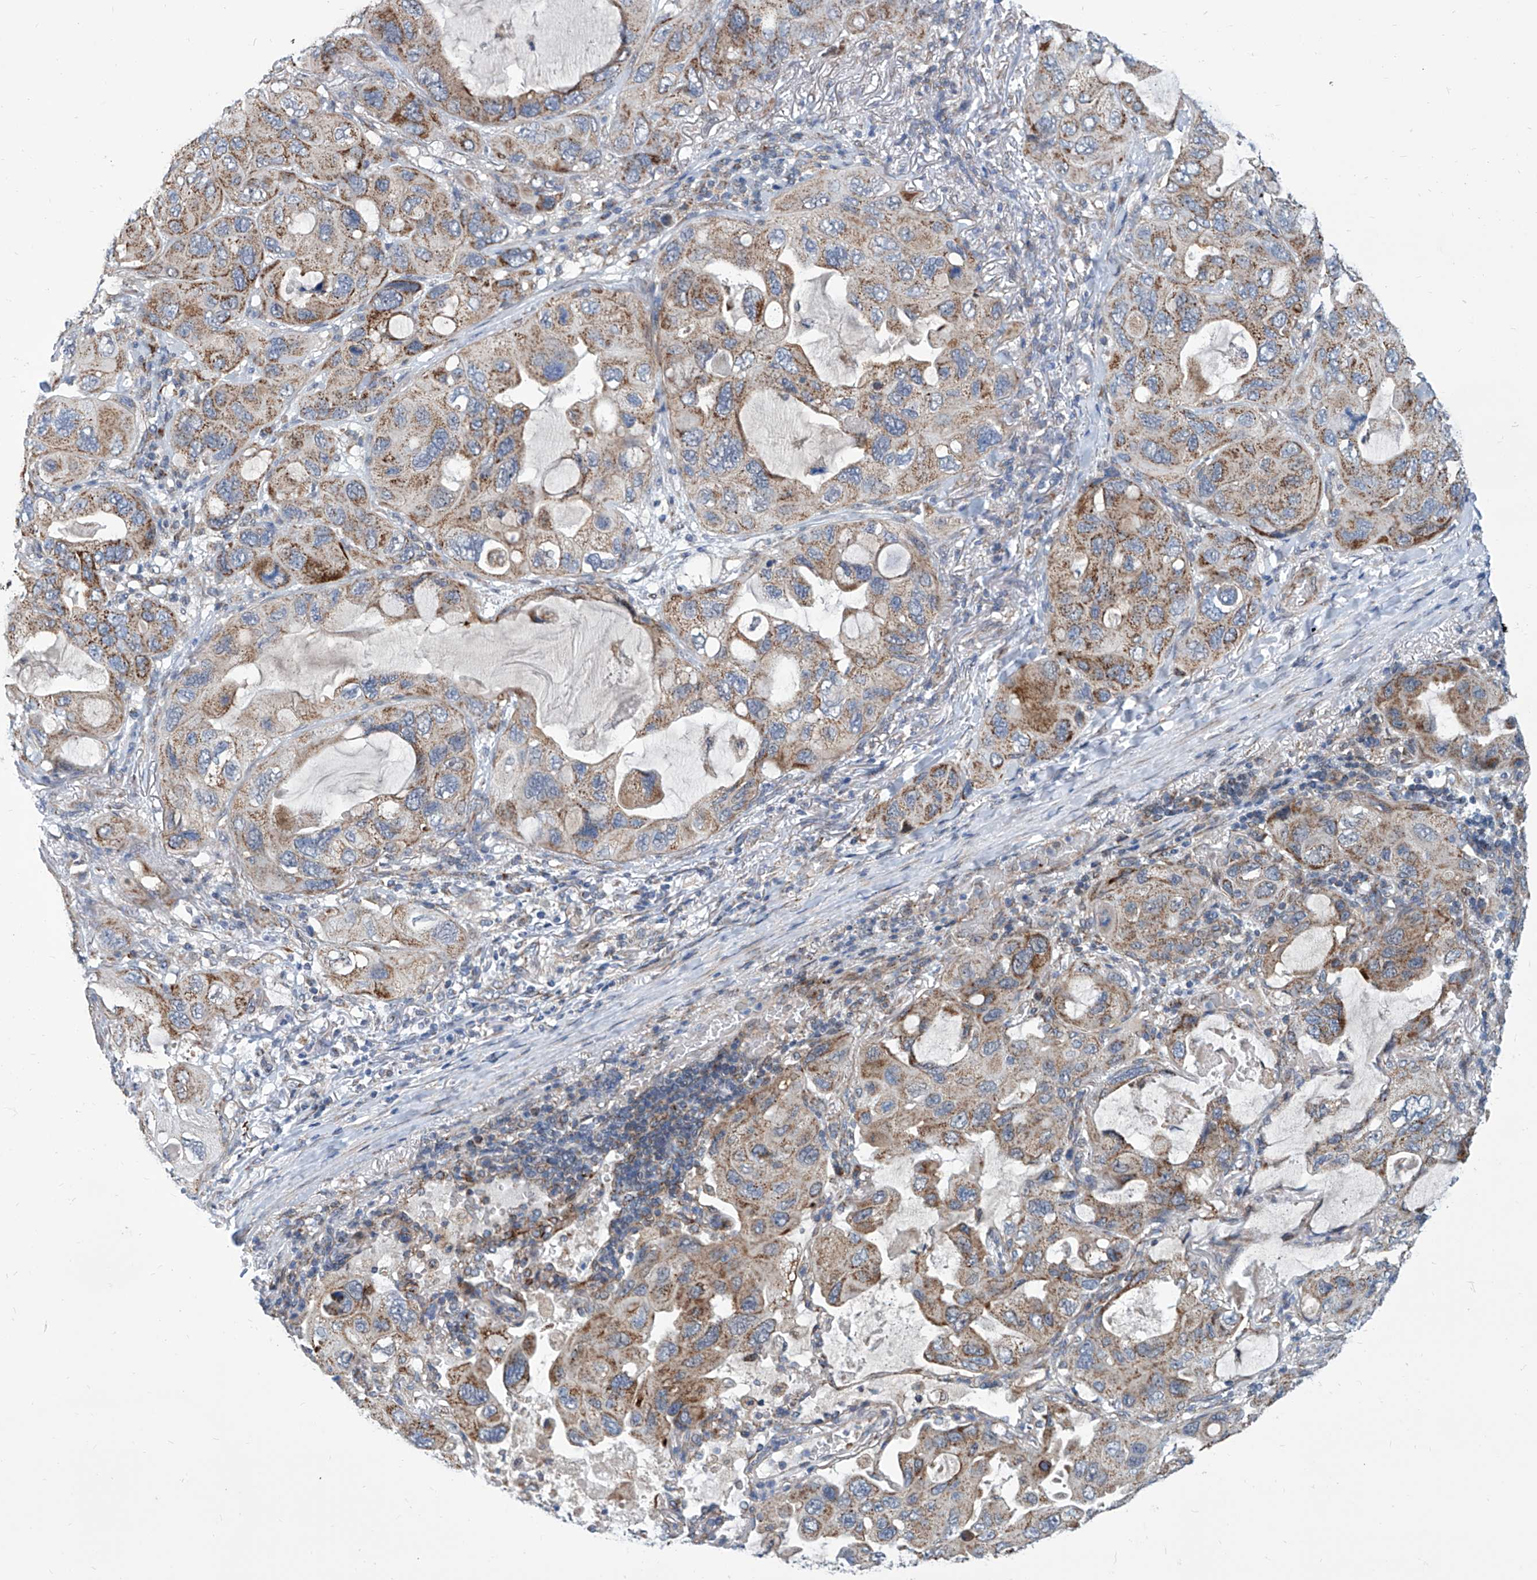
{"staining": {"intensity": "moderate", "quantity": ">75%", "location": "cytoplasmic/membranous"}, "tissue": "lung cancer", "cell_type": "Tumor cells", "image_type": "cancer", "snomed": [{"axis": "morphology", "description": "Squamous cell carcinoma, NOS"}, {"axis": "topography", "description": "Lung"}], "caption": "This is an image of immunohistochemistry staining of lung cancer (squamous cell carcinoma), which shows moderate expression in the cytoplasmic/membranous of tumor cells.", "gene": "USP48", "patient": {"sex": "female", "age": 73}}